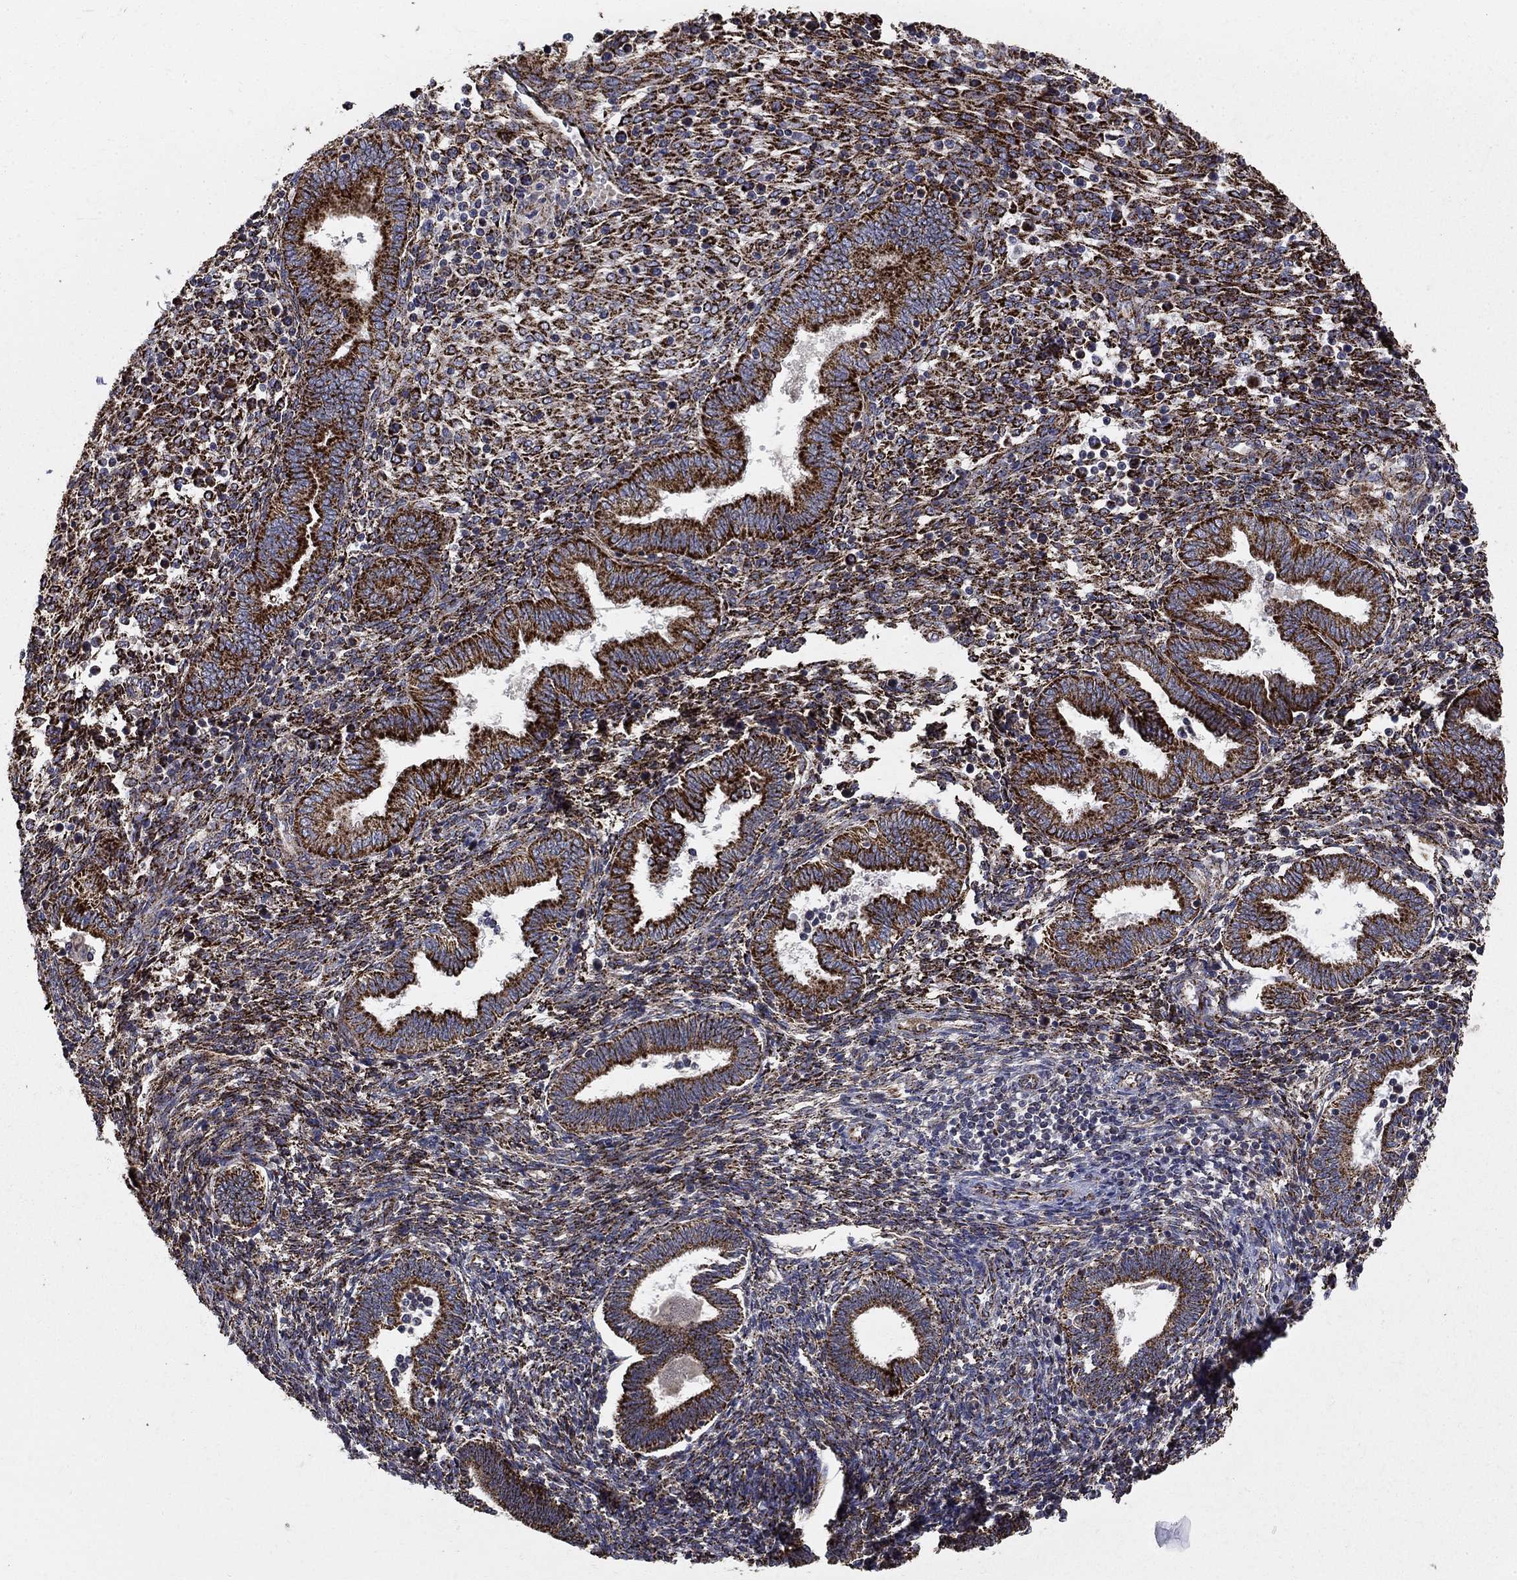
{"staining": {"intensity": "strong", "quantity": ">75%", "location": "cytoplasmic/membranous"}, "tissue": "endometrium", "cell_type": "Cells in endometrial stroma", "image_type": "normal", "snomed": [{"axis": "morphology", "description": "Normal tissue, NOS"}, {"axis": "topography", "description": "Endometrium"}], "caption": "Strong cytoplasmic/membranous protein positivity is identified in approximately >75% of cells in endometrial stroma in endometrium. The staining was performed using DAB to visualize the protein expression in brown, while the nuclei were stained in blue with hematoxylin (Magnification: 20x).", "gene": "GCSH", "patient": {"sex": "female", "age": 42}}